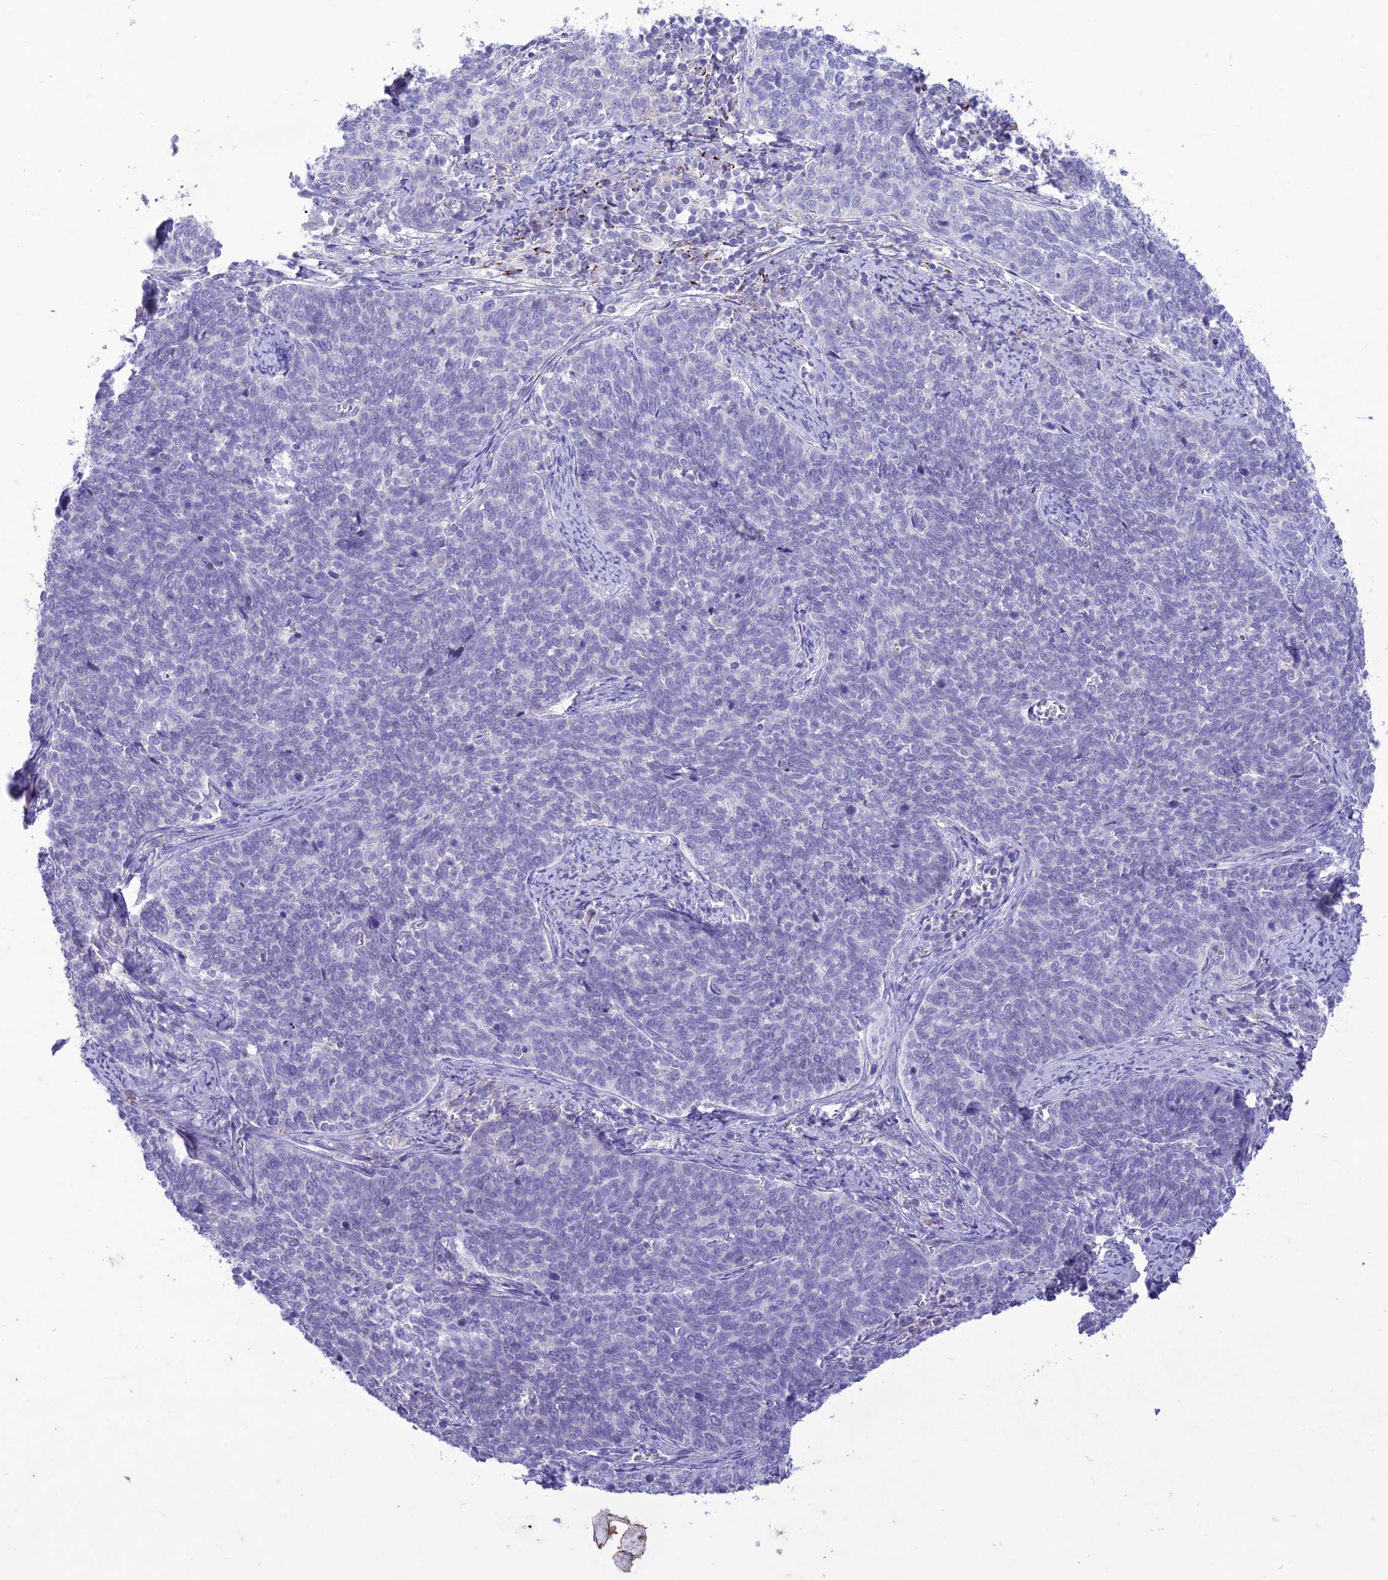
{"staining": {"intensity": "negative", "quantity": "none", "location": "none"}, "tissue": "cervical cancer", "cell_type": "Tumor cells", "image_type": "cancer", "snomed": [{"axis": "morphology", "description": "Squamous cell carcinoma, NOS"}, {"axis": "topography", "description": "Cervix"}], "caption": "This is an immunohistochemistry micrograph of cervical cancer (squamous cell carcinoma). There is no expression in tumor cells.", "gene": "SLC13A5", "patient": {"sex": "female", "age": 39}}